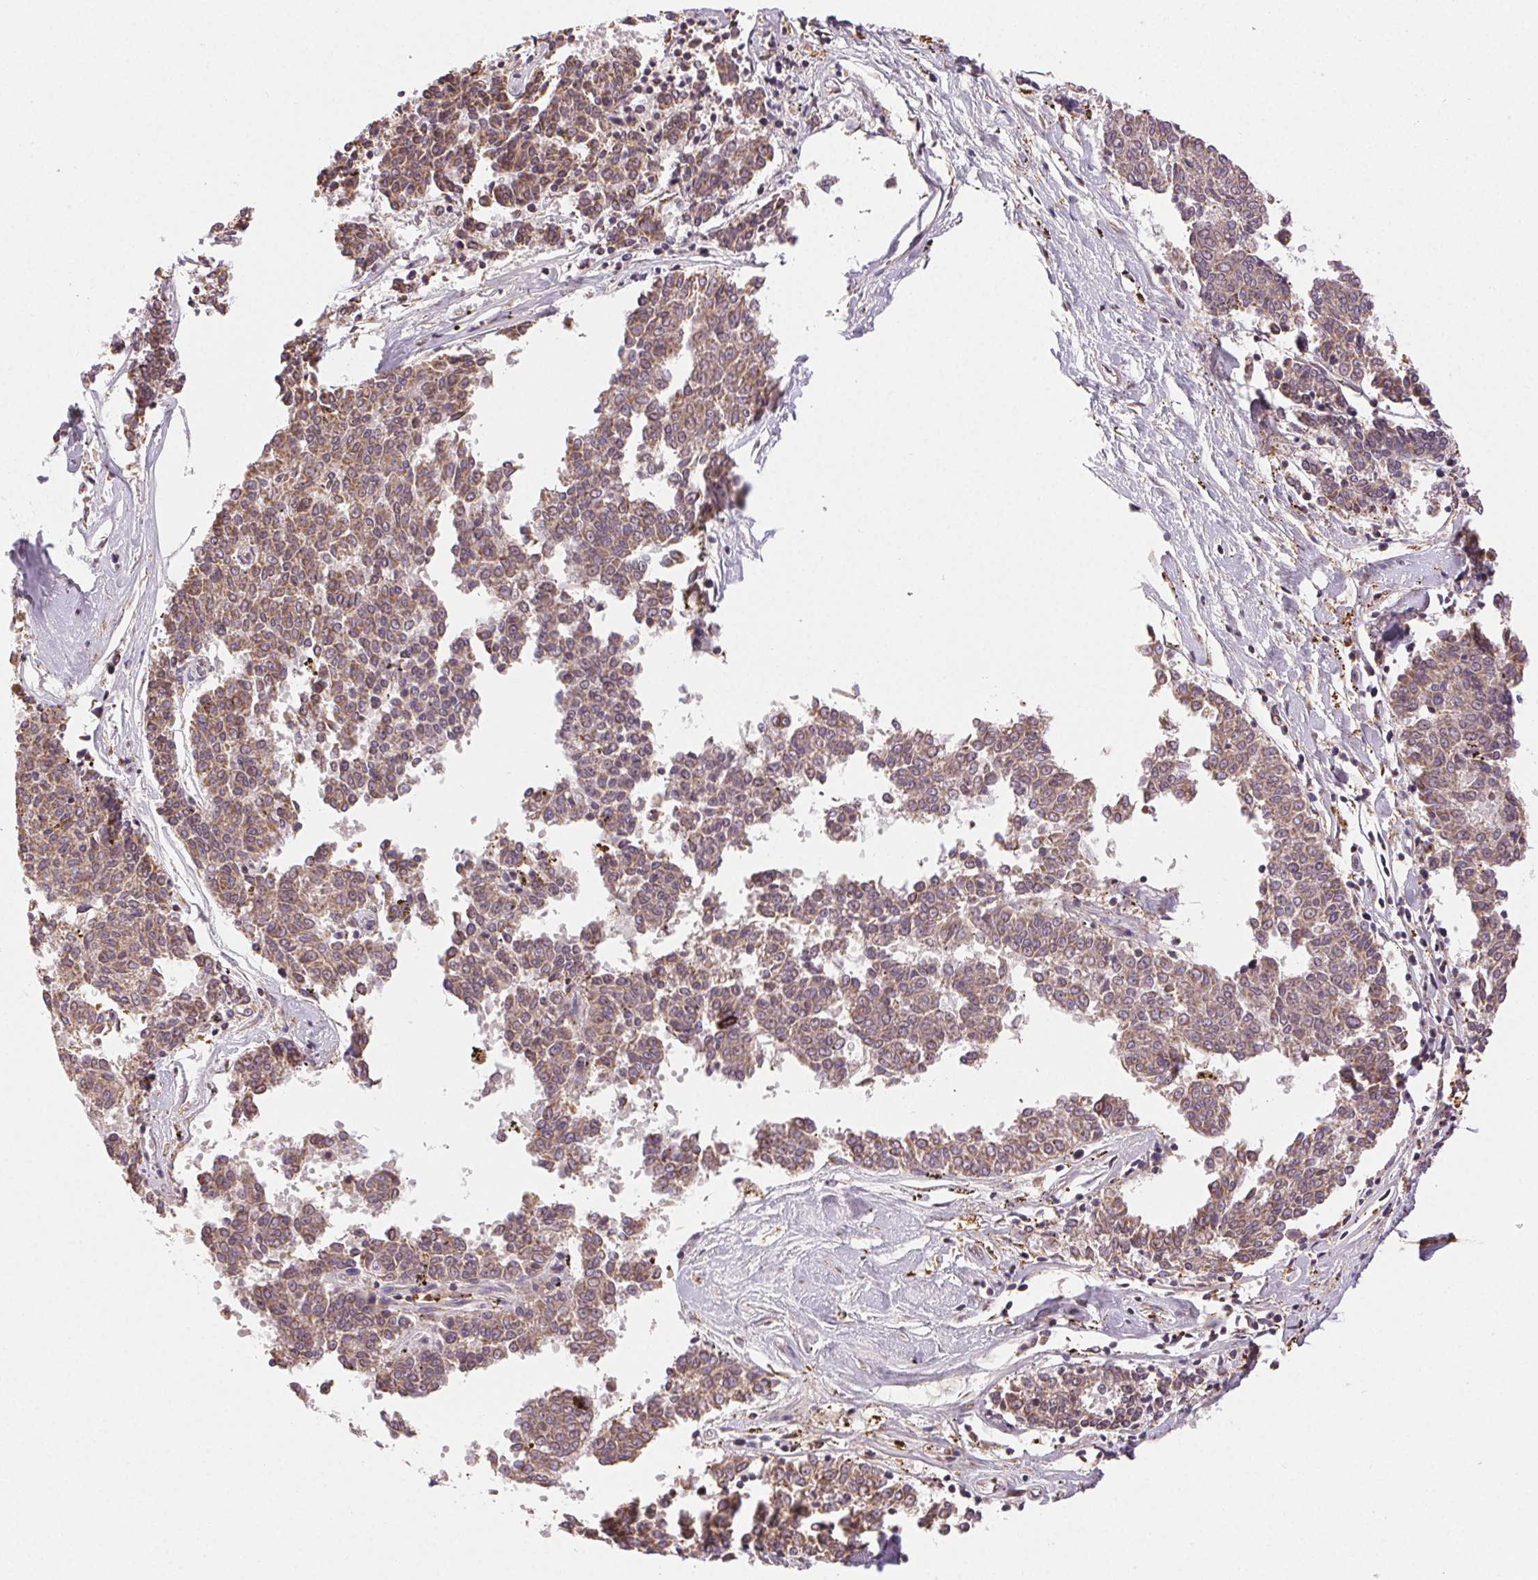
{"staining": {"intensity": "weak", "quantity": ">75%", "location": "cytoplasmic/membranous"}, "tissue": "melanoma", "cell_type": "Tumor cells", "image_type": "cancer", "snomed": [{"axis": "morphology", "description": "Malignant melanoma, NOS"}, {"axis": "topography", "description": "Skin"}], "caption": "Immunohistochemical staining of human melanoma shows low levels of weak cytoplasmic/membranous expression in approximately >75% of tumor cells.", "gene": "PIWIL4", "patient": {"sex": "female", "age": 72}}